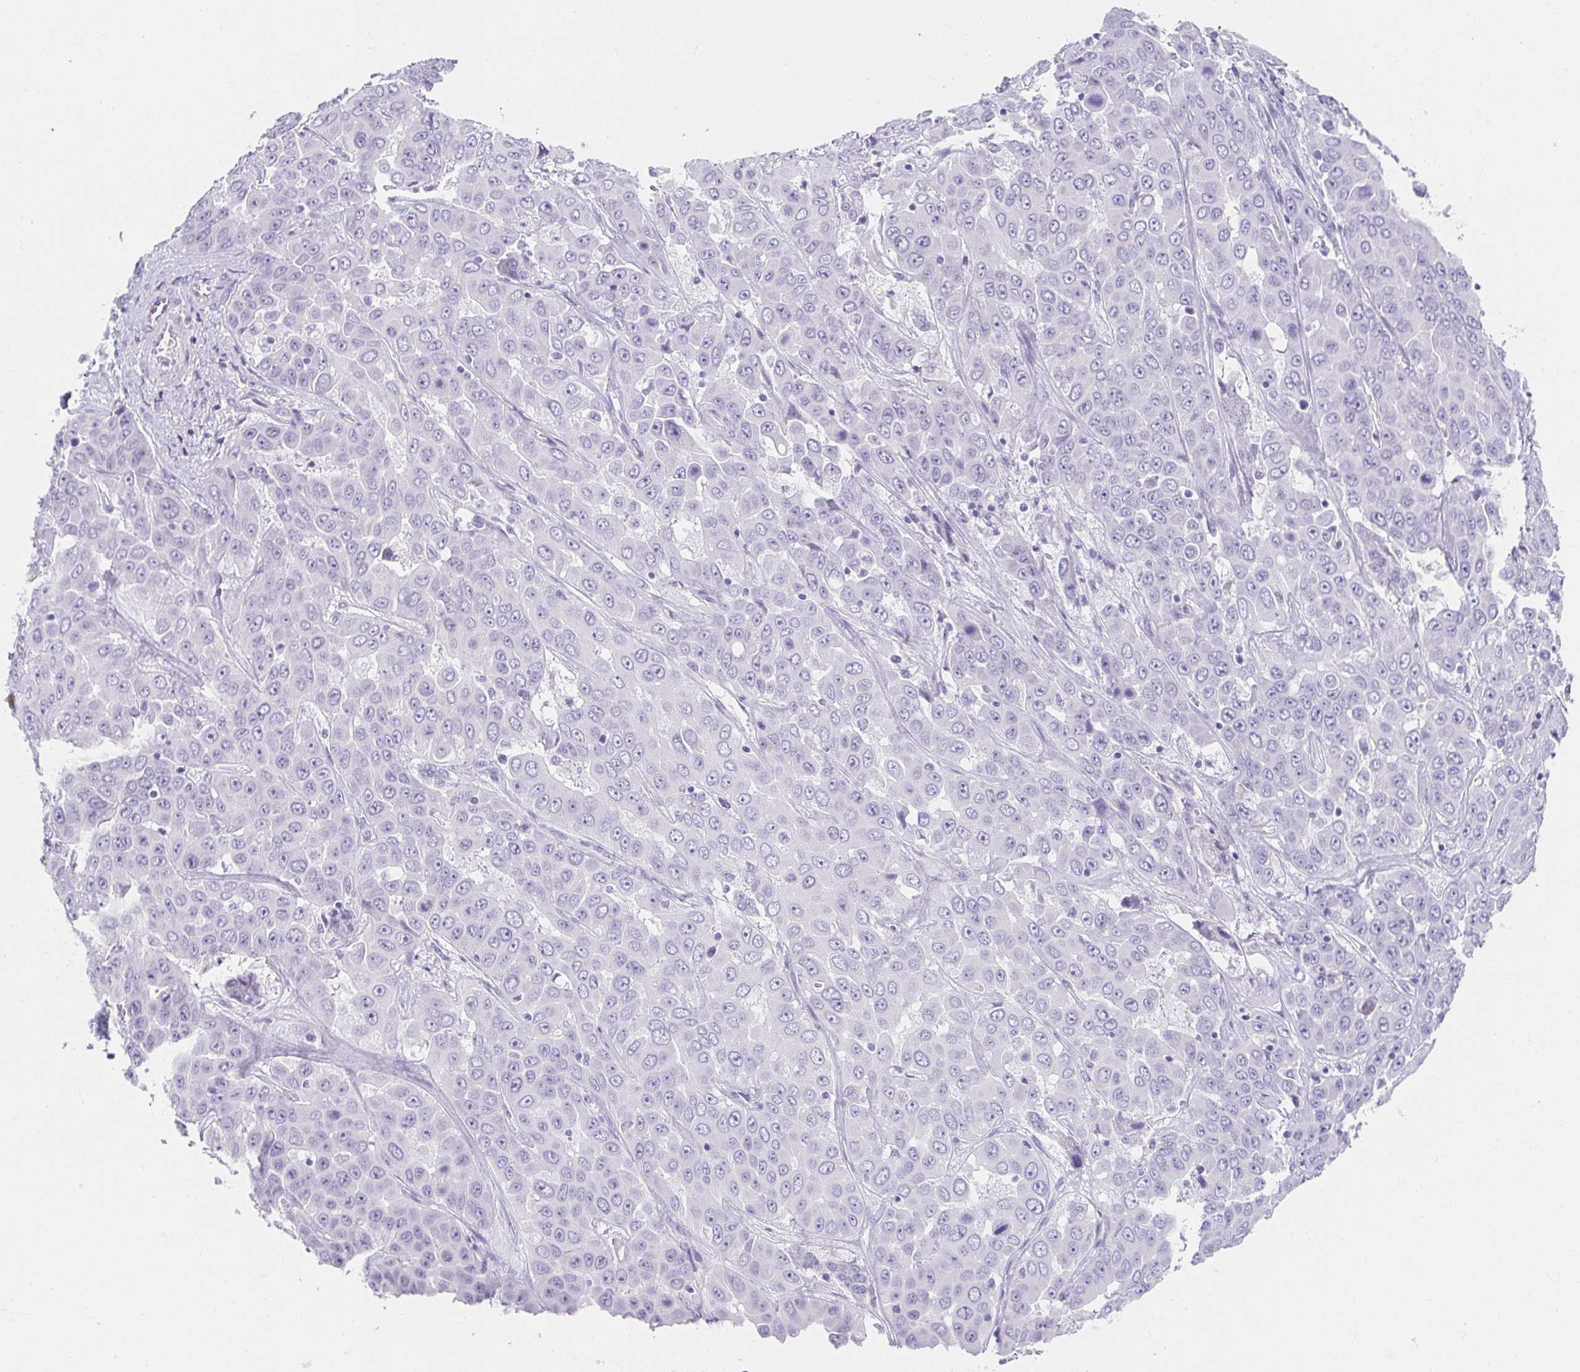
{"staining": {"intensity": "negative", "quantity": "none", "location": "none"}, "tissue": "liver cancer", "cell_type": "Tumor cells", "image_type": "cancer", "snomed": [{"axis": "morphology", "description": "Cholangiocarcinoma"}, {"axis": "topography", "description": "Liver"}], "caption": "This is an immunohistochemistry (IHC) photomicrograph of liver cholangiocarcinoma. There is no expression in tumor cells.", "gene": "VGLL1", "patient": {"sex": "female", "age": 52}}